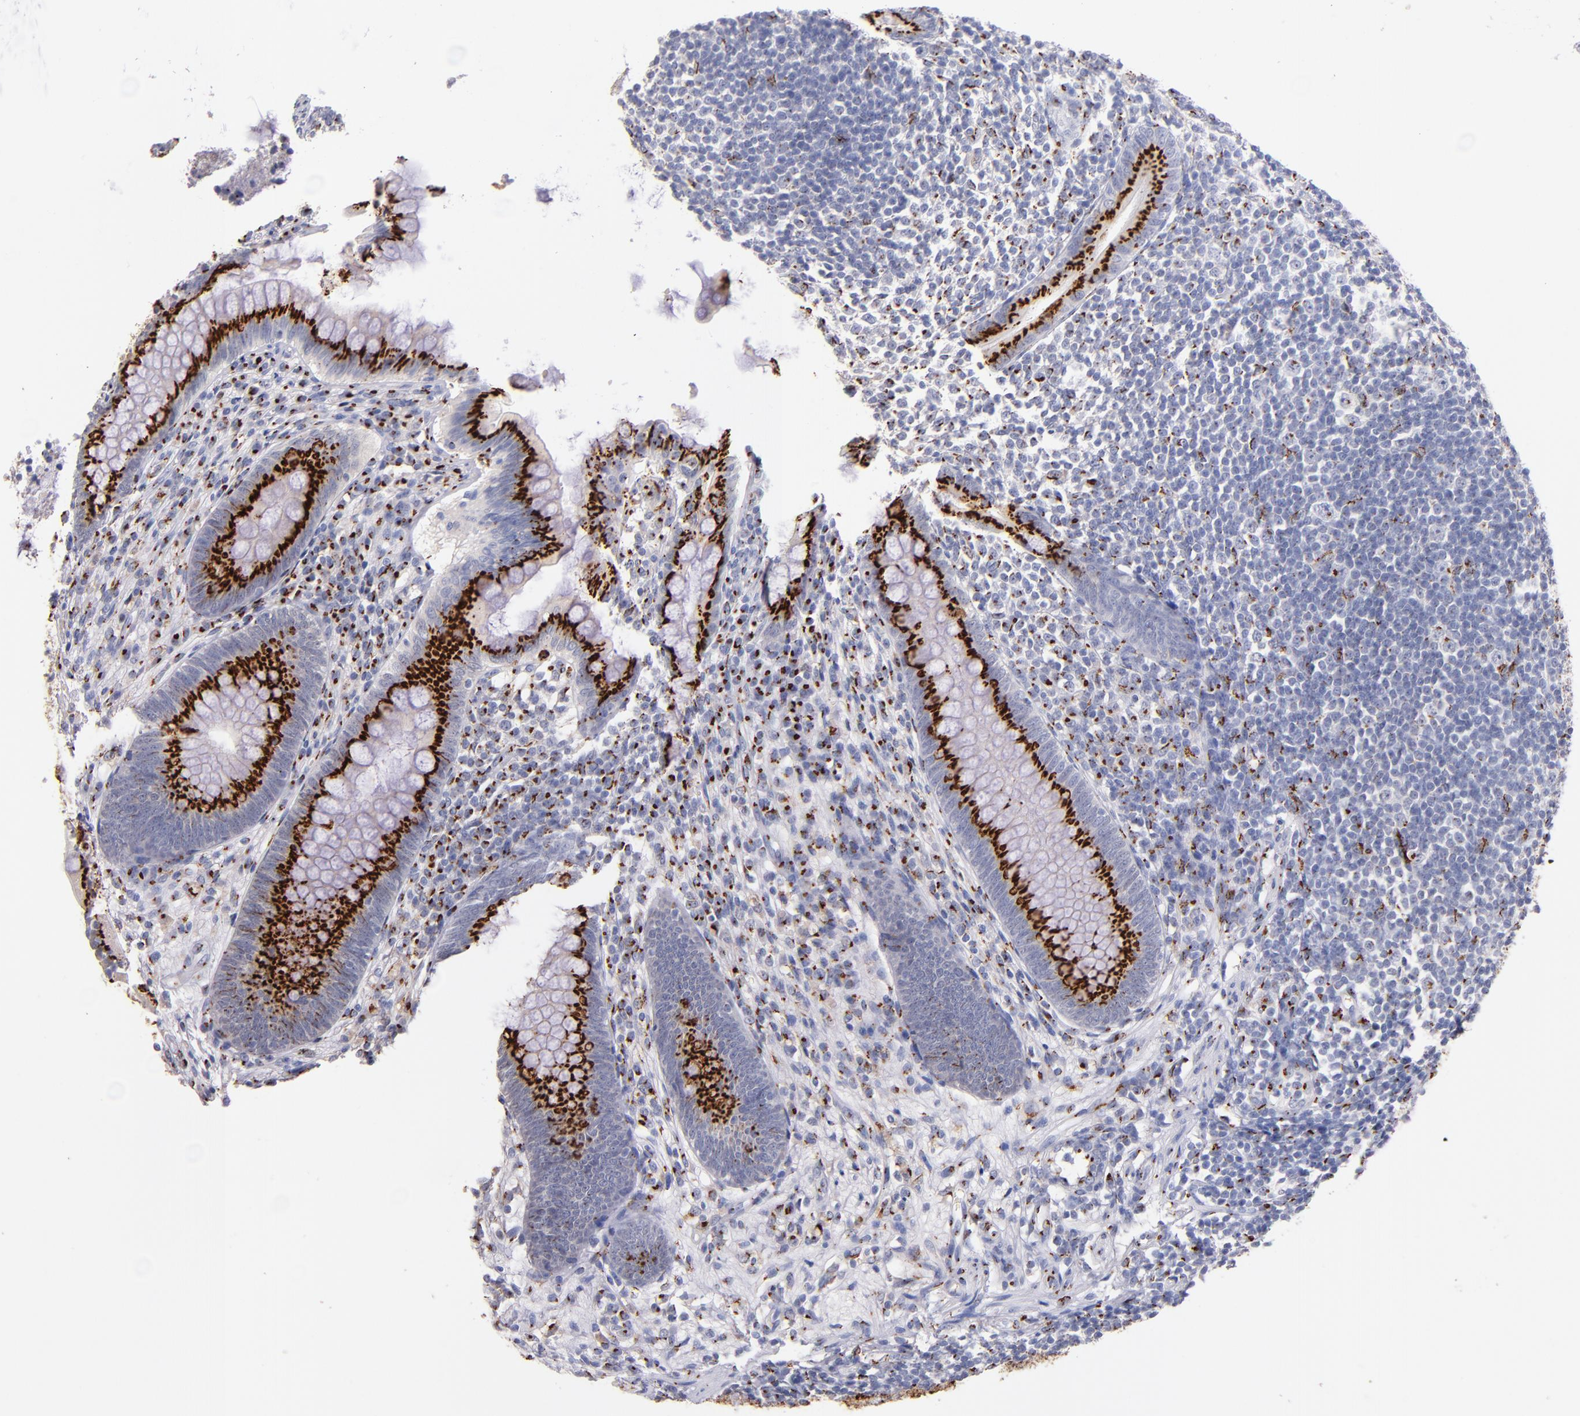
{"staining": {"intensity": "strong", "quantity": ">75%", "location": "cytoplasmic/membranous"}, "tissue": "appendix", "cell_type": "Glandular cells", "image_type": "normal", "snomed": [{"axis": "morphology", "description": "Normal tissue, NOS"}, {"axis": "topography", "description": "Appendix"}], "caption": "High-power microscopy captured an IHC histopathology image of benign appendix, revealing strong cytoplasmic/membranous staining in about >75% of glandular cells. (Stains: DAB (3,3'-diaminobenzidine) in brown, nuclei in blue, Microscopy: brightfield microscopy at high magnification).", "gene": "GOLIM4", "patient": {"sex": "female", "age": 66}}